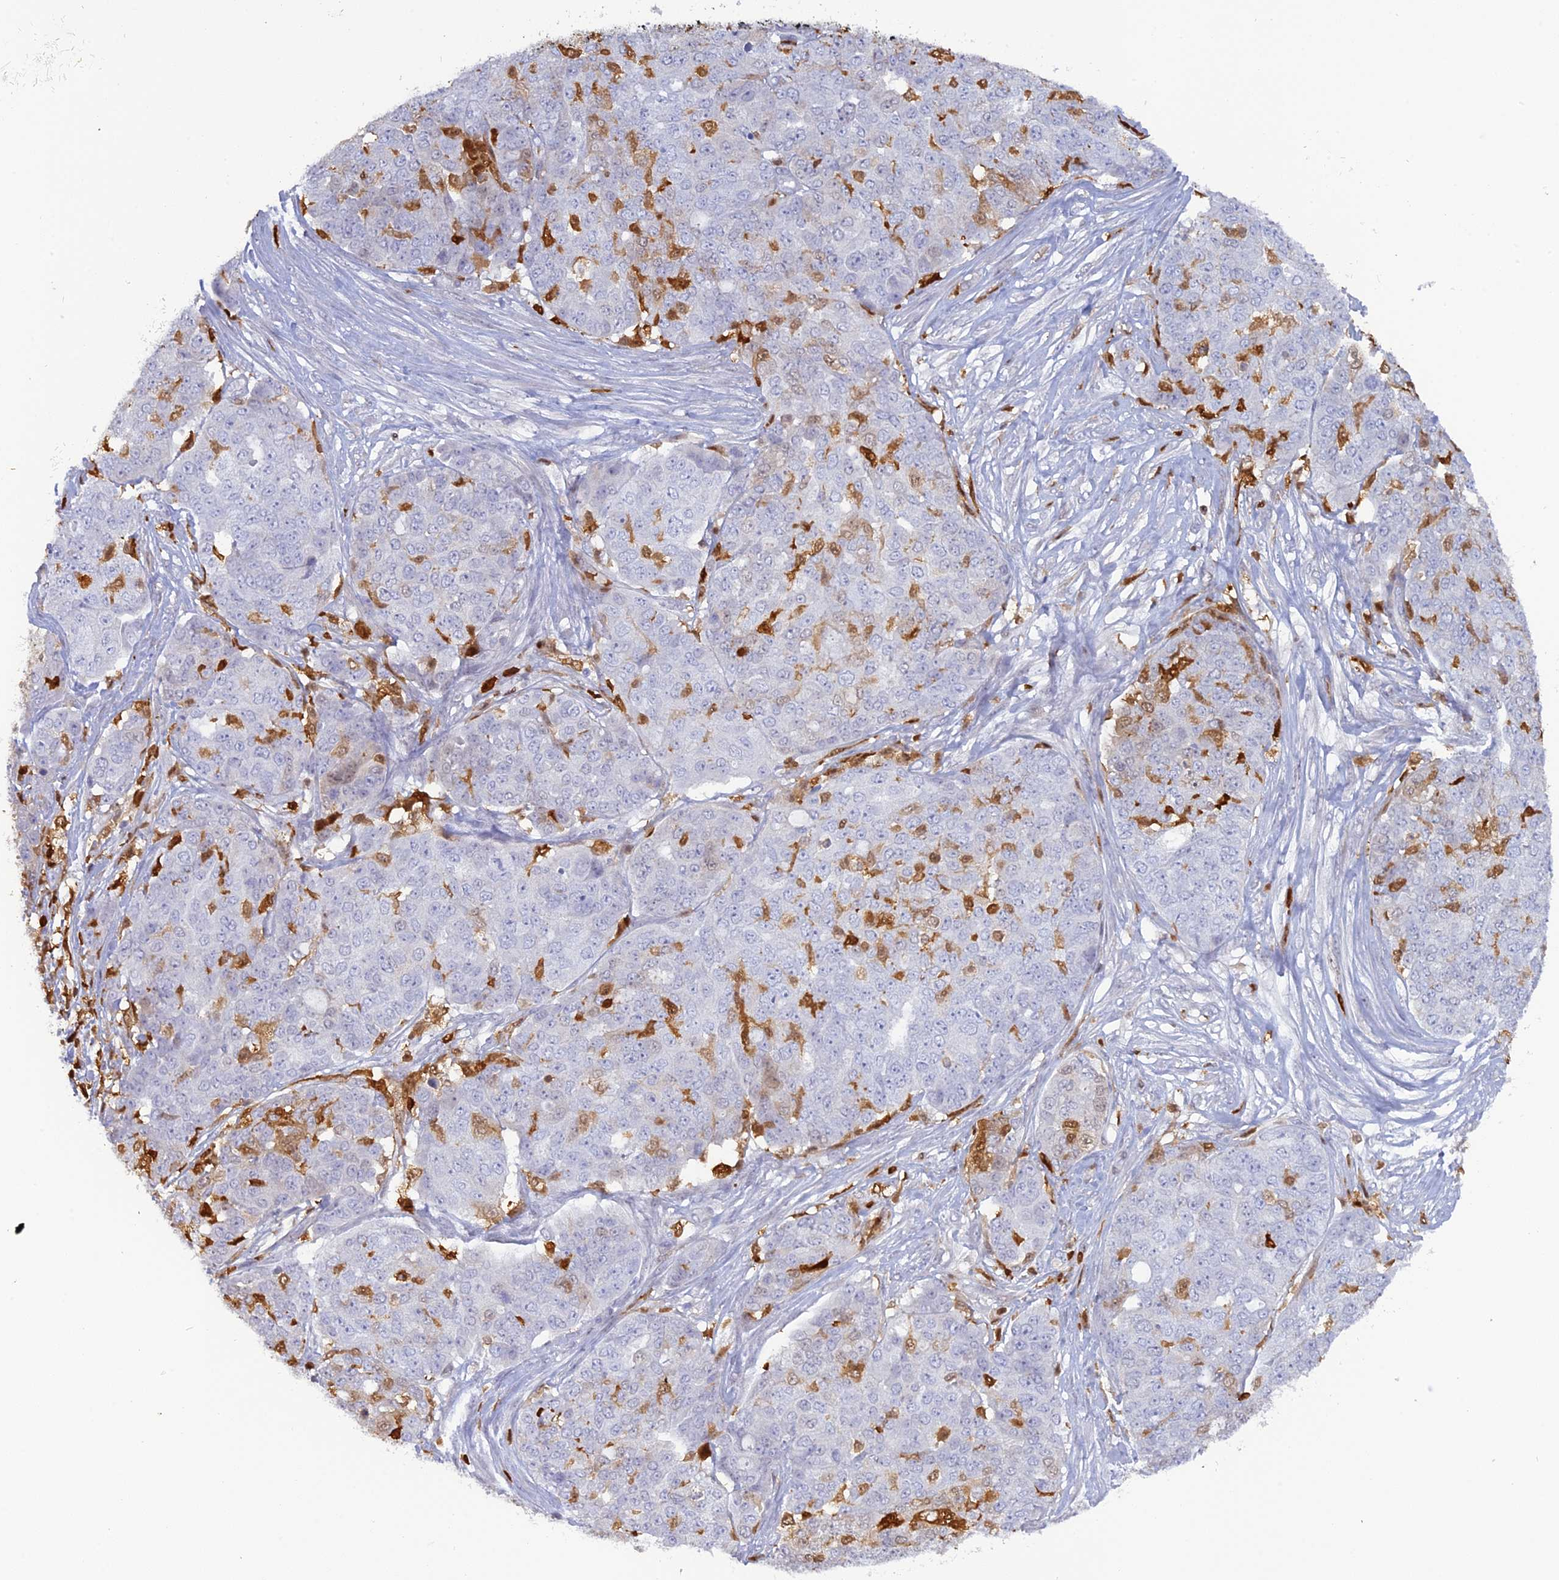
{"staining": {"intensity": "negative", "quantity": "none", "location": "none"}, "tissue": "ovarian cancer", "cell_type": "Tumor cells", "image_type": "cancer", "snomed": [{"axis": "morphology", "description": "Cystadenocarcinoma, serous, NOS"}, {"axis": "topography", "description": "Soft tissue"}, {"axis": "topography", "description": "Ovary"}], "caption": "This is an immunohistochemistry histopathology image of ovarian serous cystadenocarcinoma. There is no expression in tumor cells.", "gene": "PGBD4", "patient": {"sex": "female", "age": 57}}